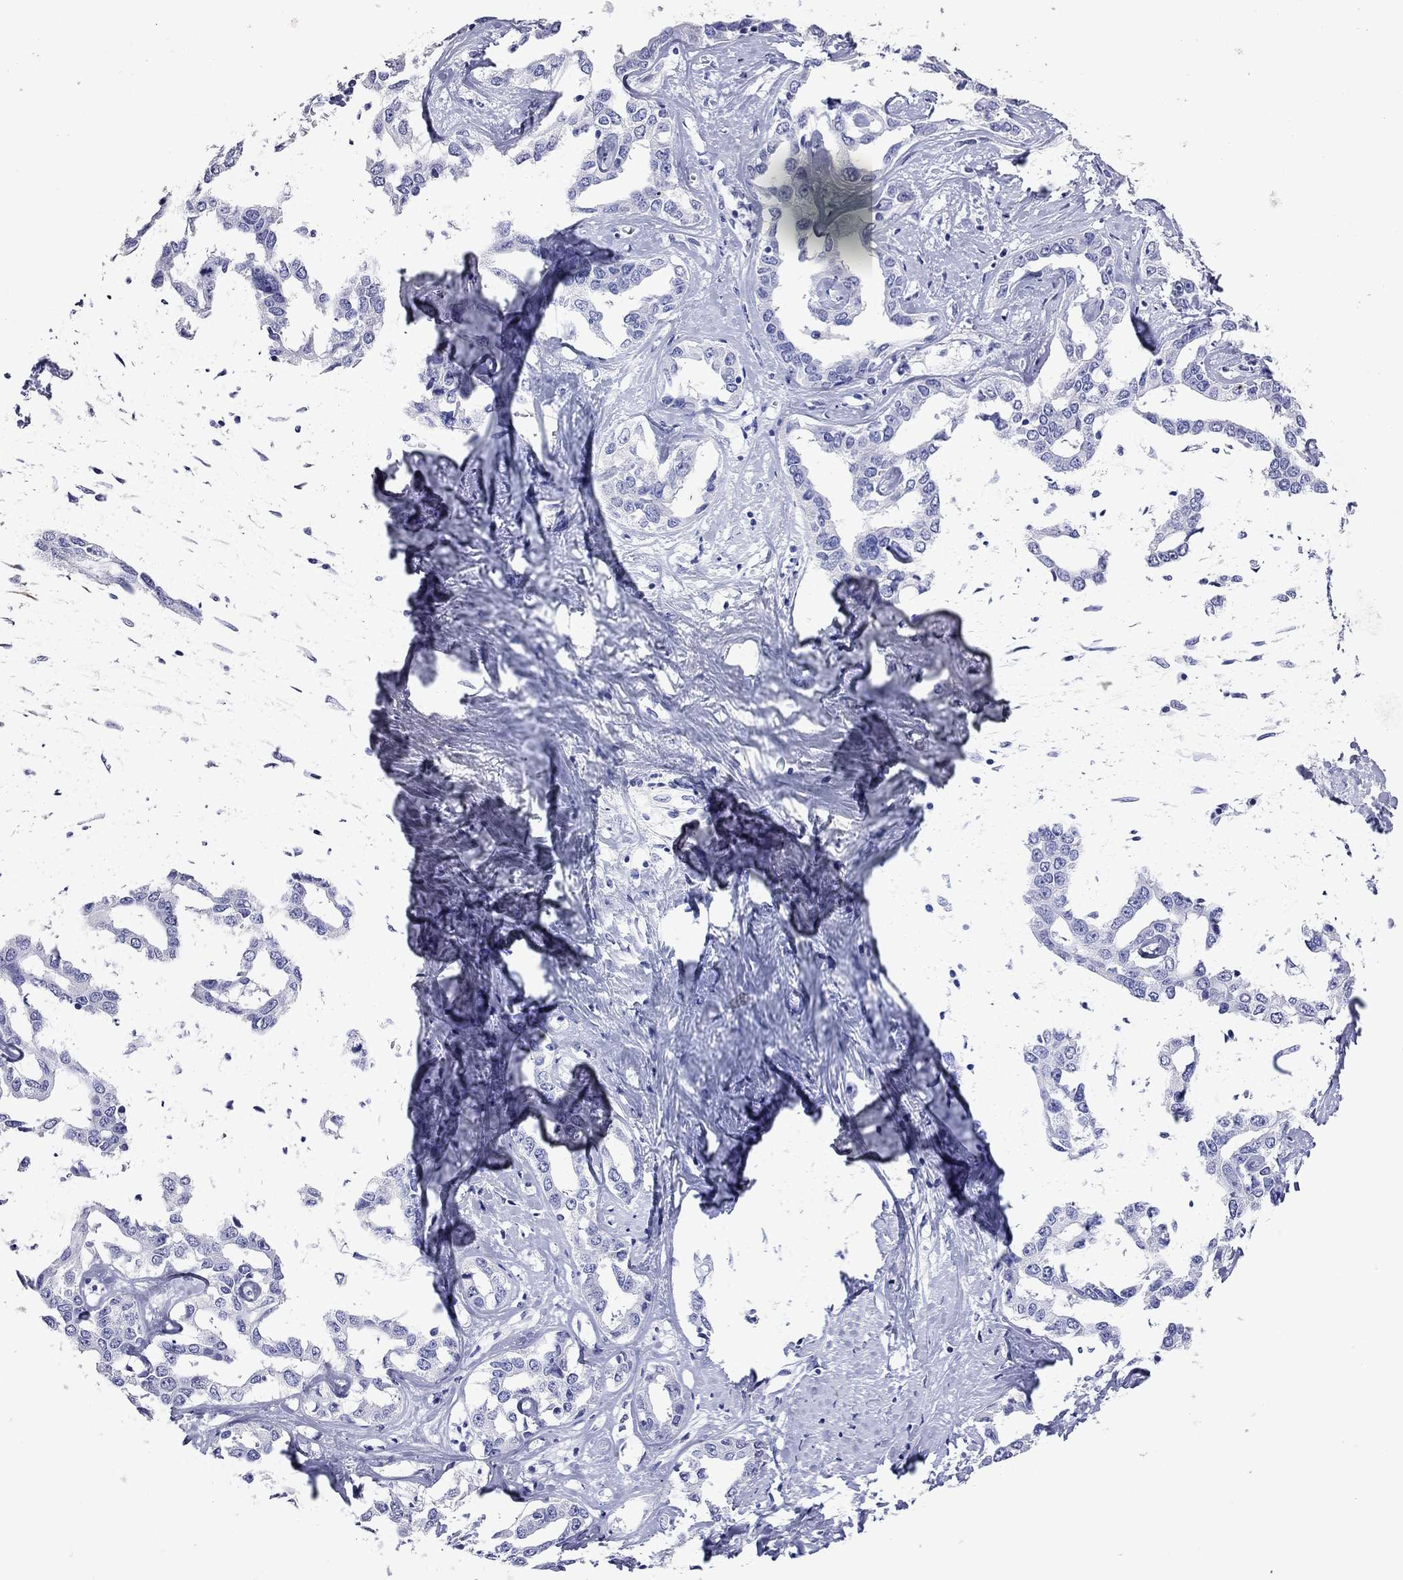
{"staining": {"intensity": "negative", "quantity": "none", "location": "none"}, "tissue": "liver cancer", "cell_type": "Tumor cells", "image_type": "cancer", "snomed": [{"axis": "morphology", "description": "Cholangiocarcinoma"}, {"axis": "topography", "description": "Liver"}], "caption": "A photomicrograph of cholangiocarcinoma (liver) stained for a protein reveals no brown staining in tumor cells. The staining is performed using DAB (3,3'-diaminobenzidine) brown chromogen with nuclei counter-stained in using hematoxylin.", "gene": "KIAA2012", "patient": {"sex": "male", "age": 59}}